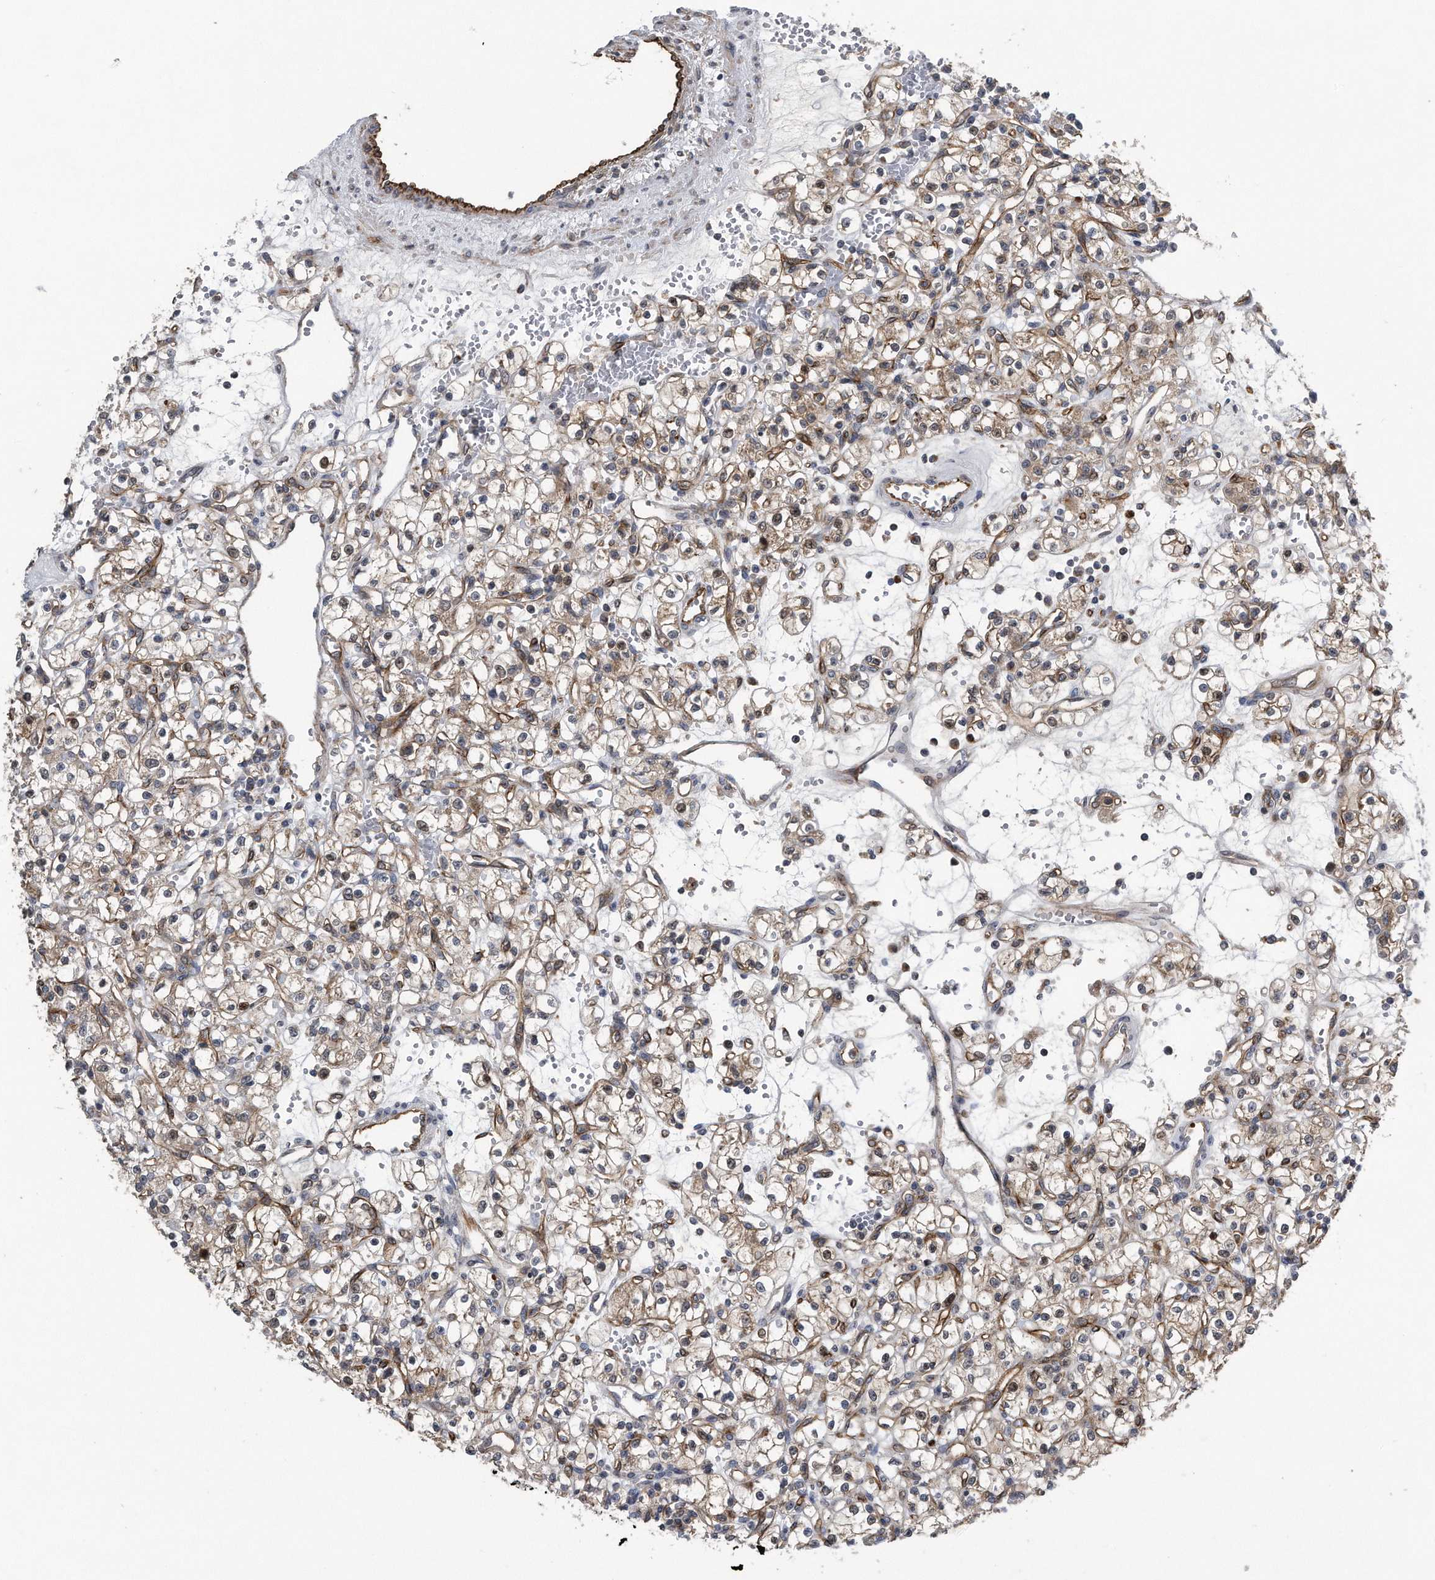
{"staining": {"intensity": "moderate", "quantity": ">75%", "location": "cytoplasmic/membranous"}, "tissue": "renal cancer", "cell_type": "Tumor cells", "image_type": "cancer", "snomed": [{"axis": "morphology", "description": "Adenocarcinoma, NOS"}, {"axis": "topography", "description": "Kidney"}], "caption": "A brown stain labels moderate cytoplasmic/membranous positivity of a protein in adenocarcinoma (renal) tumor cells. Using DAB (brown) and hematoxylin (blue) stains, captured at high magnification using brightfield microscopy.", "gene": "LYRM4", "patient": {"sex": "female", "age": 59}}